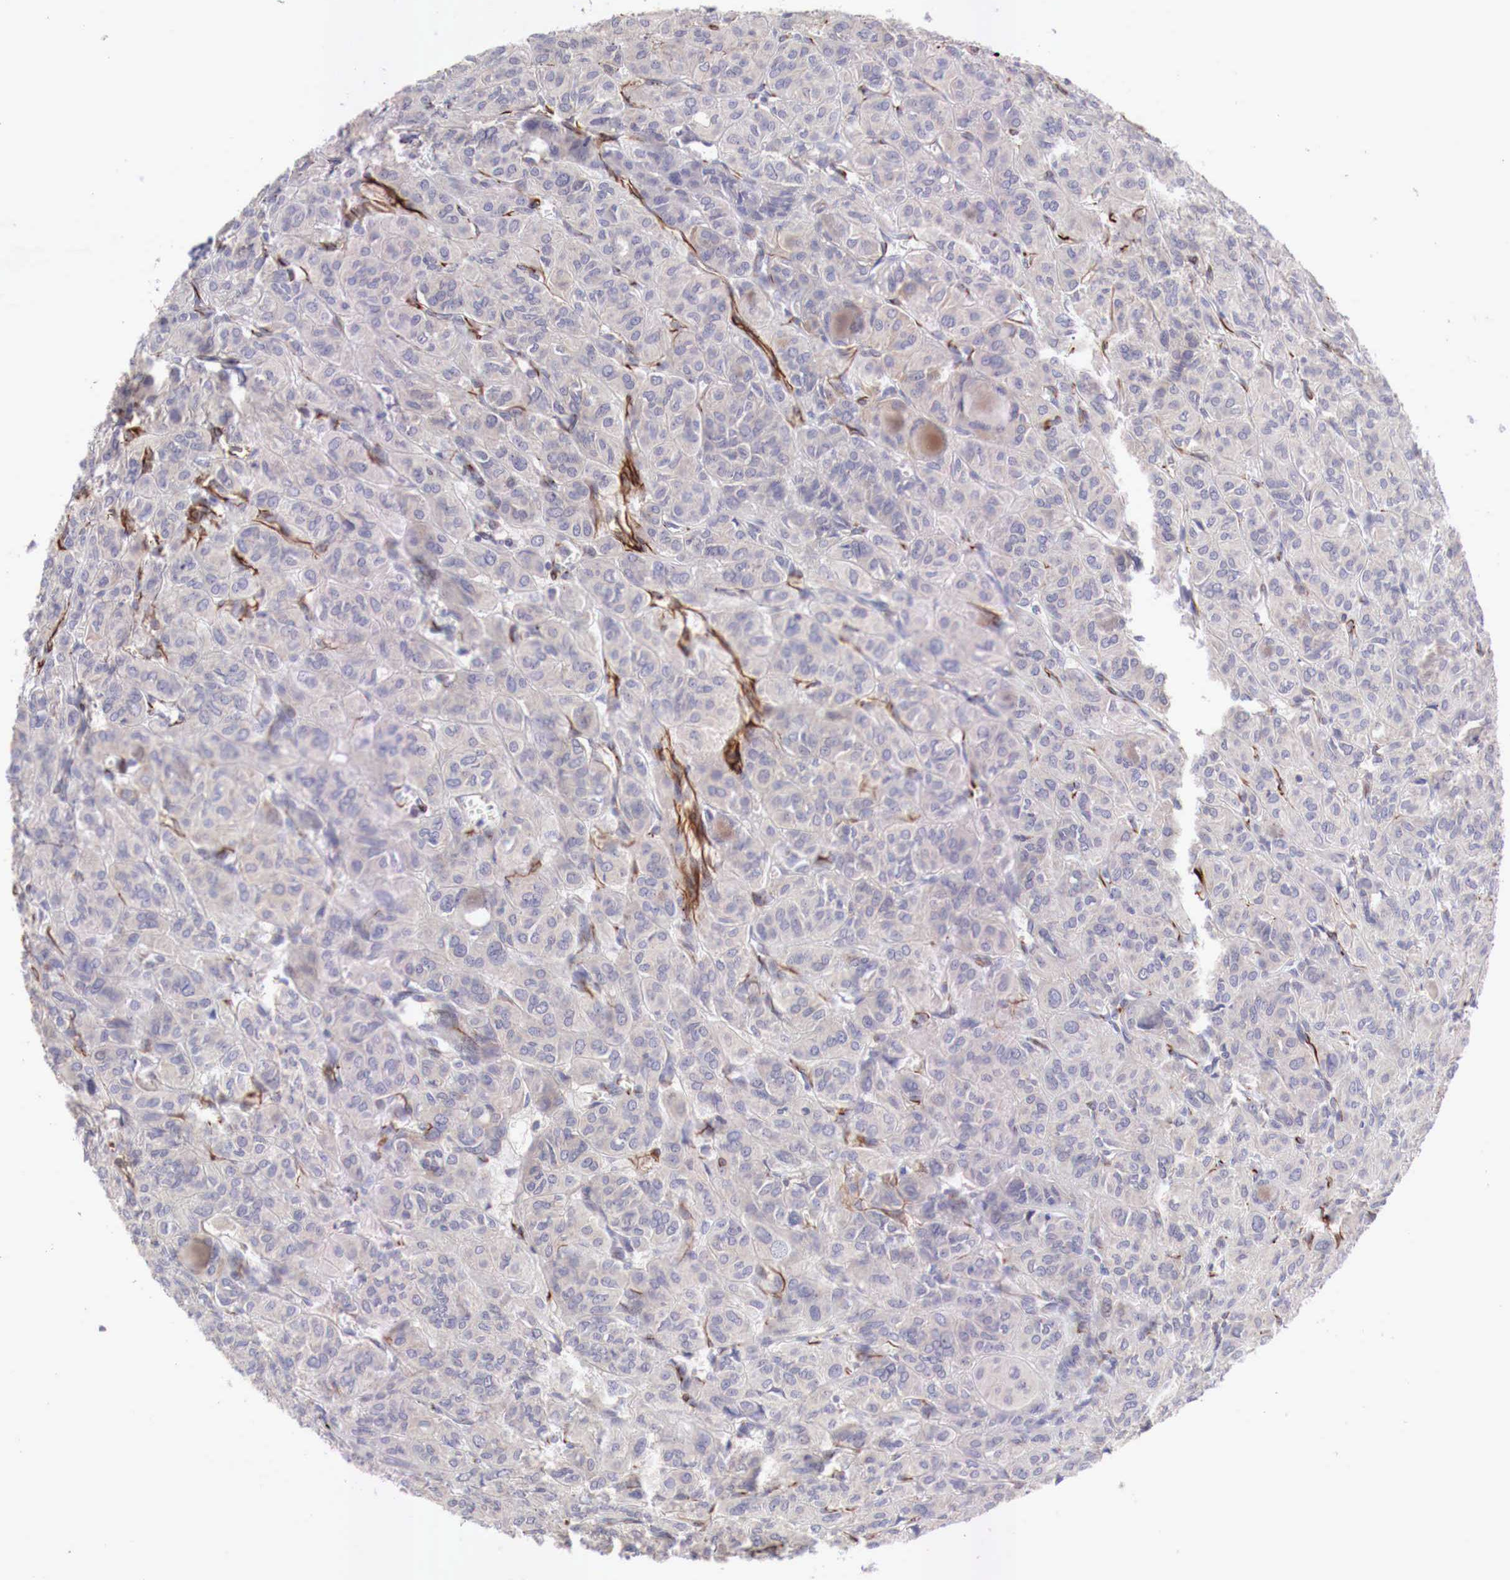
{"staining": {"intensity": "negative", "quantity": "none", "location": "none"}, "tissue": "thyroid cancer", "cell_type": "Tumor cells", "image_type": "cancer", "snomed": [{"axis": "morphology", "description": "Follicular adenoma carcinoma, NOS"}, {"axis": "topography", "description": "Thyroid gland"}], "caption": "Human thyroid cancer (follicular adenoma carcinoma) stained for a protein using IHC demonstrates no expression in tumor cells.", "gene": "WT1", "patient": {"sex": "female", "age": 71}}